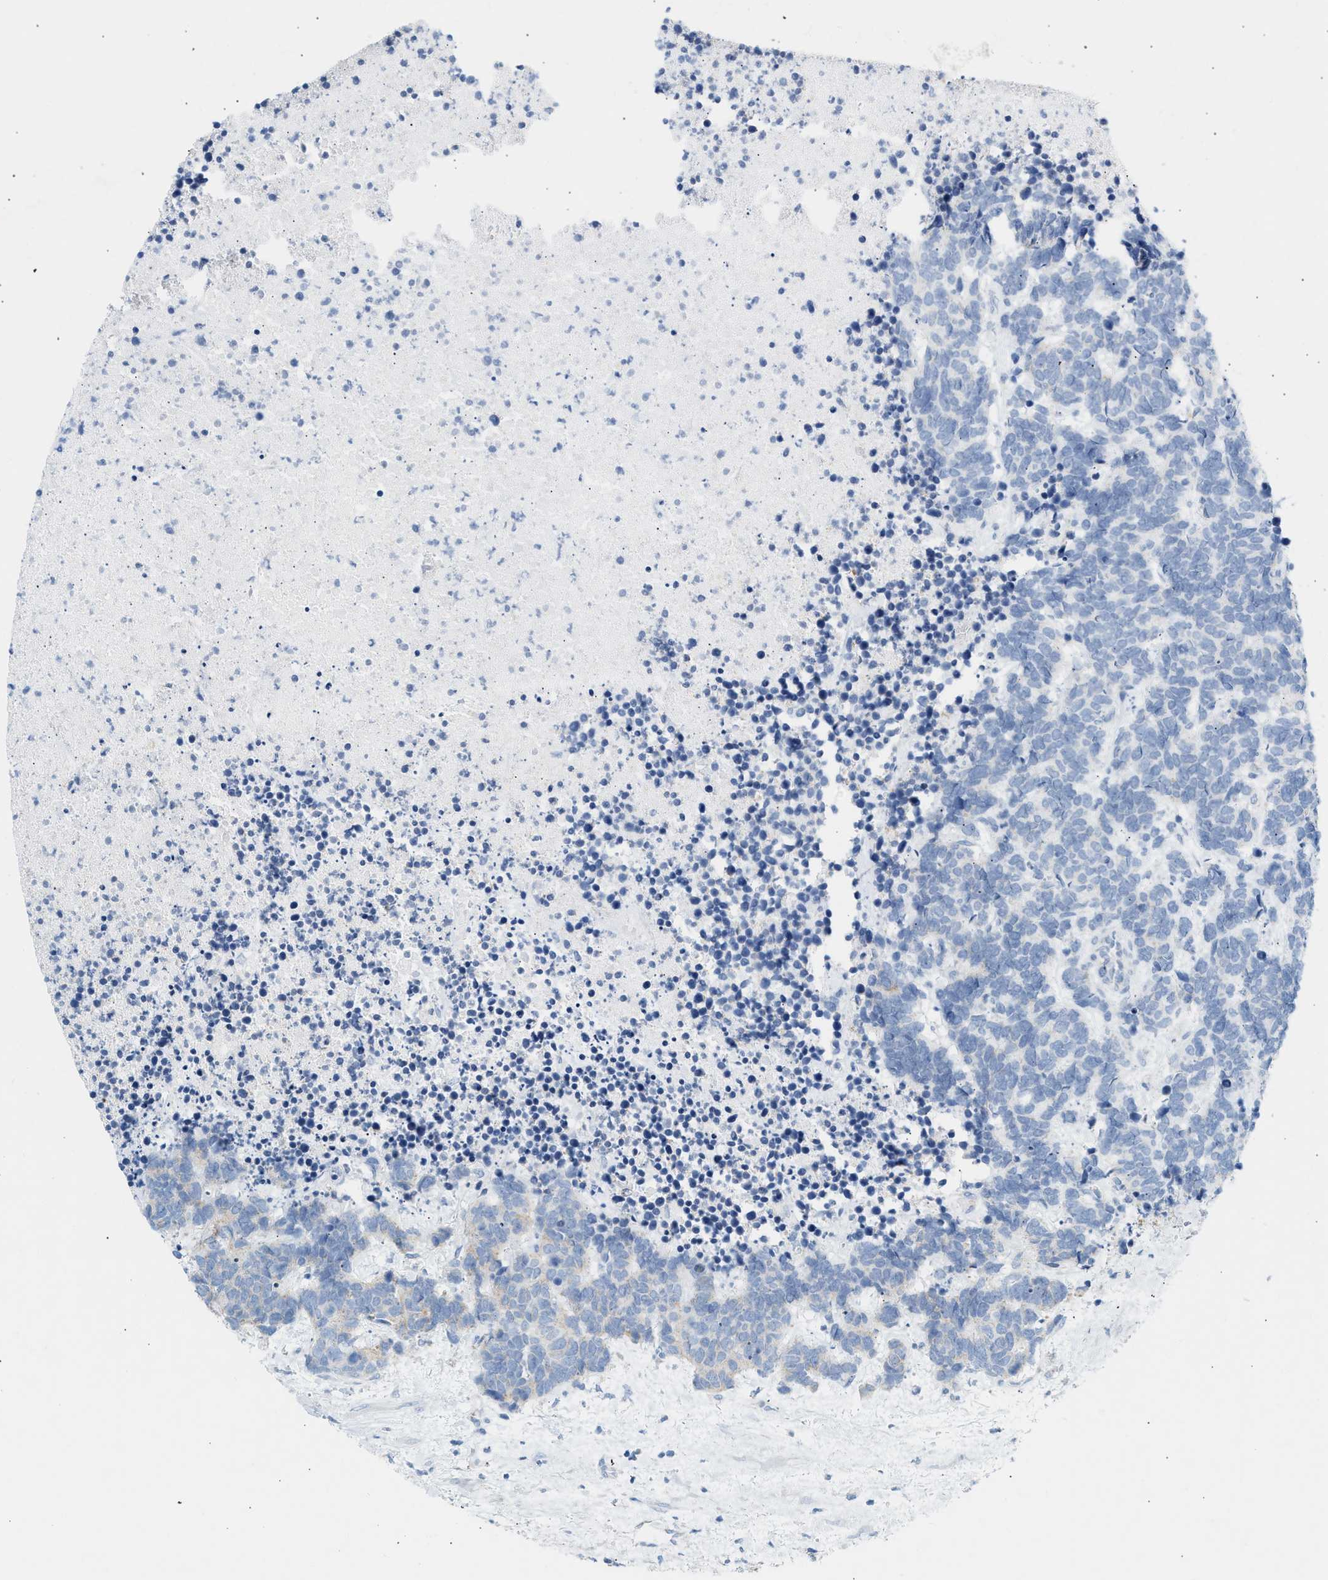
{"staining": {"intensity": "weak", "quantity": "<25%", "location": "cytoplasmic/membranous"}, "tissue": "carcinoid", "cell_type": "Tumor cells", "image_type": "cancer", "snomed": [{"axis": "morphology", "description": "Carcinoma, NOS"}, {"axis": "morphology", "description": "Carcinoid, malignant, NOS"}, {"axis": "topography", "description": "Urinary bladder"}], "caption": "High power microscopy micrograph of an immunohistochemistry (IHC) photomicrograph of carcinoid, revealing no significant positivity in tumor cells. (DAB (3,3'-diaminobenzidine) immunohistochemistry with hematoxylin counter stain).", "gene": "NDUFS8", "patient": {"sex": "male", "age": 57}}